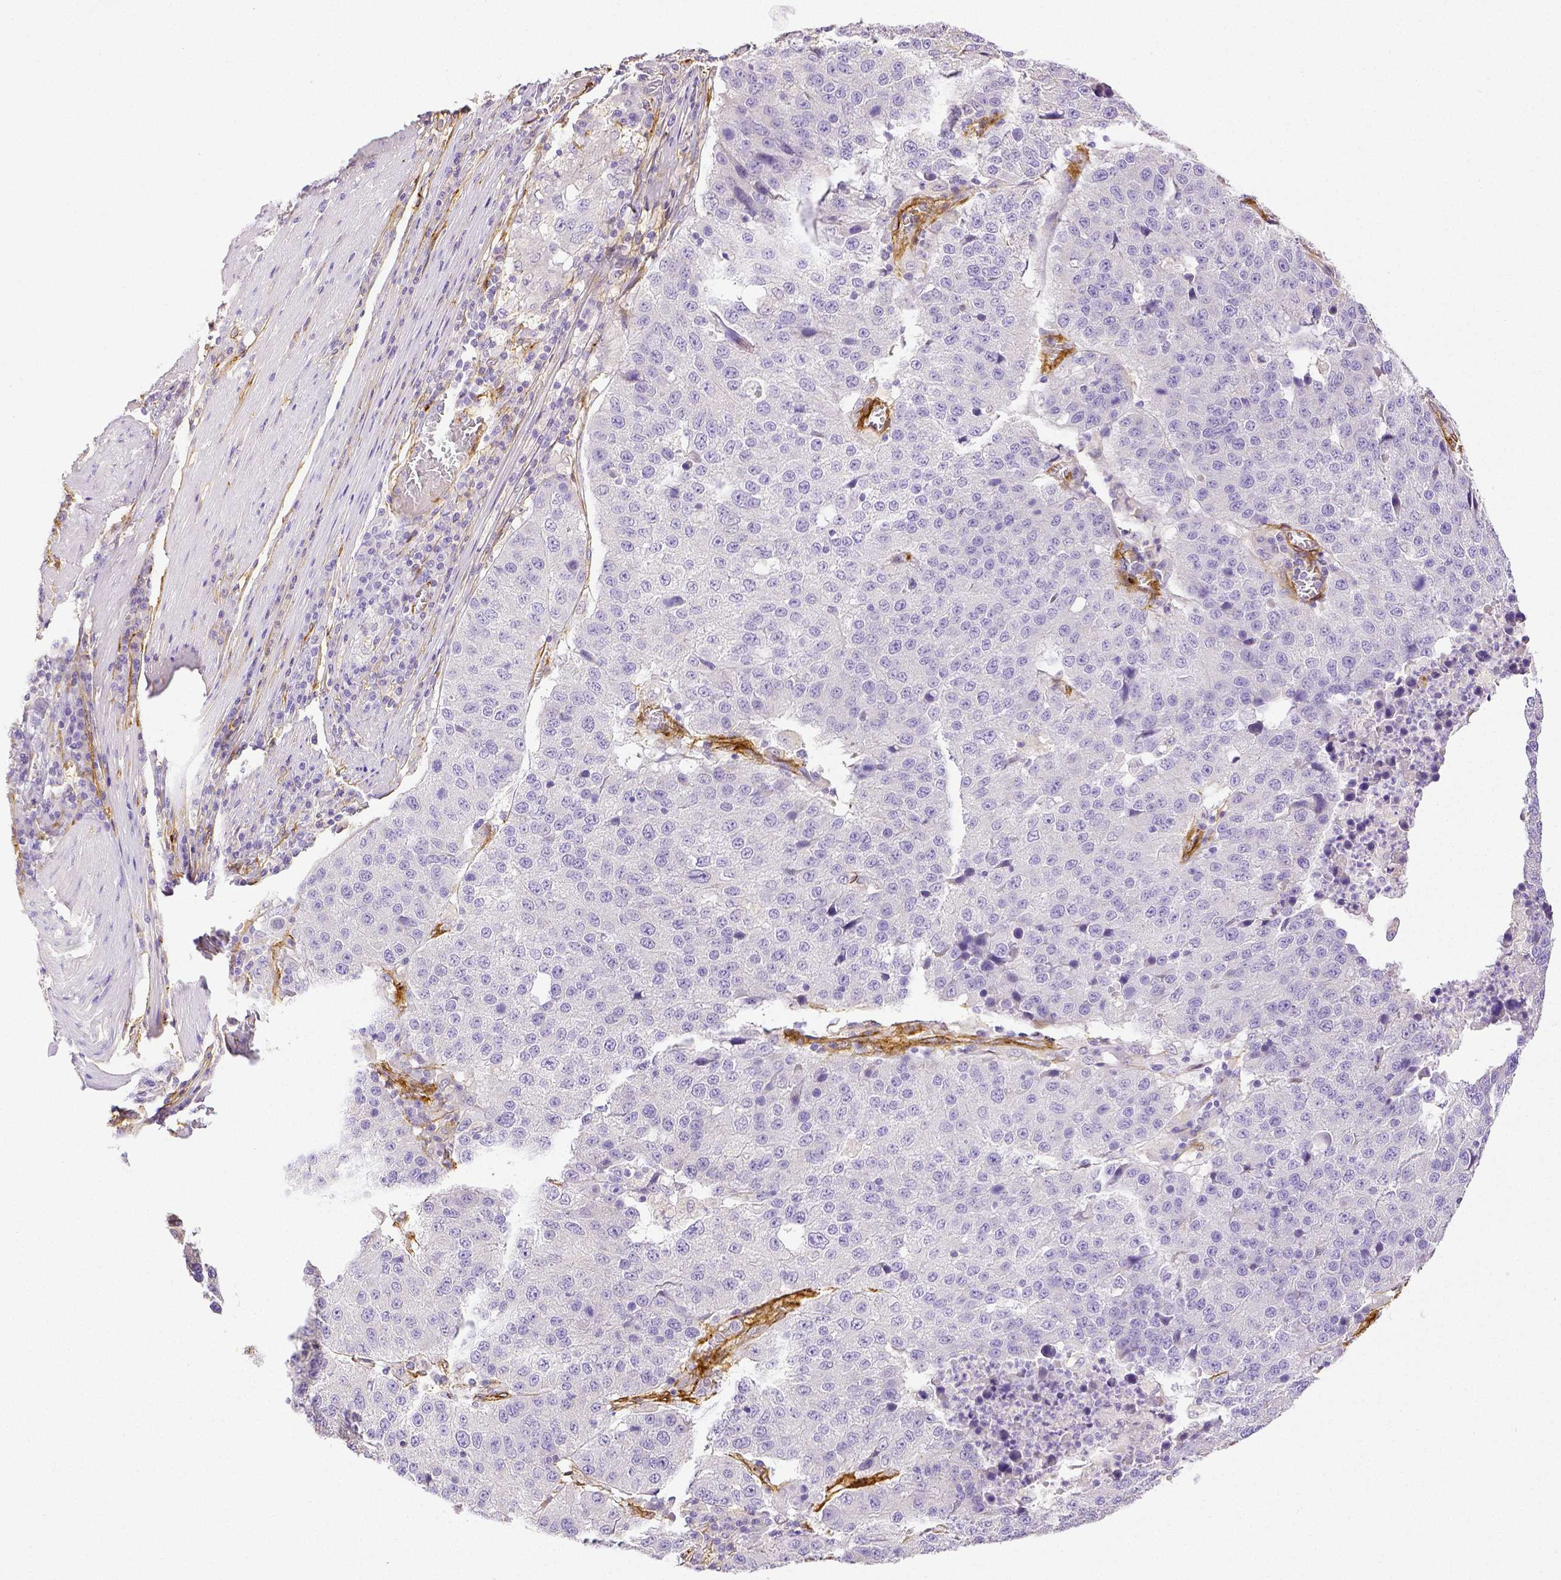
{"staining": {"intensity": "negative", "quantity": "none", "location": "none"}, "tissue": "stomach cancer", "cell_type": "Tumor cells", "image_type": "cancer", "snomed": [{"axis": "morphology", "description": "Adenocarcinoma, NOS"}, {"axis": "topography", "description": "Stomach"}], "caption": "An IHC histopathology image of stomach adenocarcinoma is shown. There is no staining in tumor cells of stomach adenocarcinoma.", "gene": "THY1", "patient": {"sex": "male", "age": 71}}